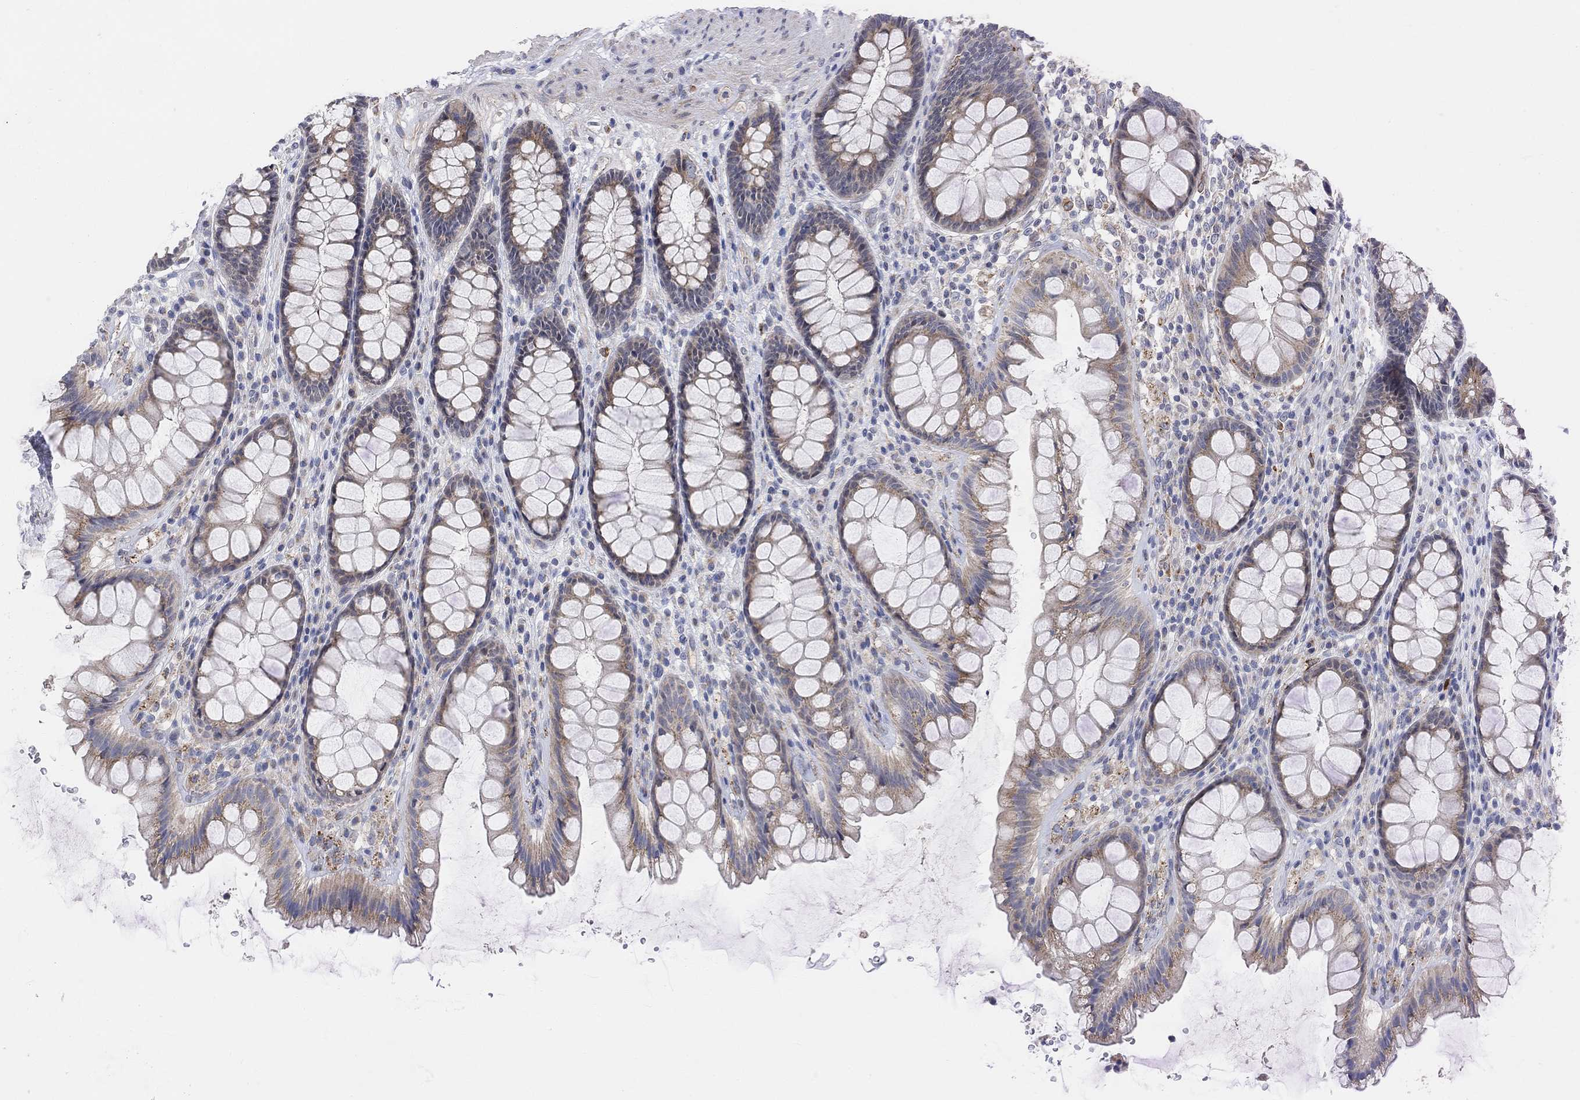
{"staining": {"intensity": "weak", "quantity": ">75%", "location": "cytoplasmic/membranous"}, "tissue": "rectum", "cell_type": "Glandular cells", "image_type": "normal", "snomed": [{"axis": "morphology", "description": "Normal tissue, NOS"}, {"axis": "topography", "description": "Rectum"}], "caption": "The image demonstrates staining of benign rectum, revealing weak cytoplasmic/membranous protein expression (brown color) within glandular cells.", "gene": "HCRTR1", "patient": {"sex": "male", "age": 72}}